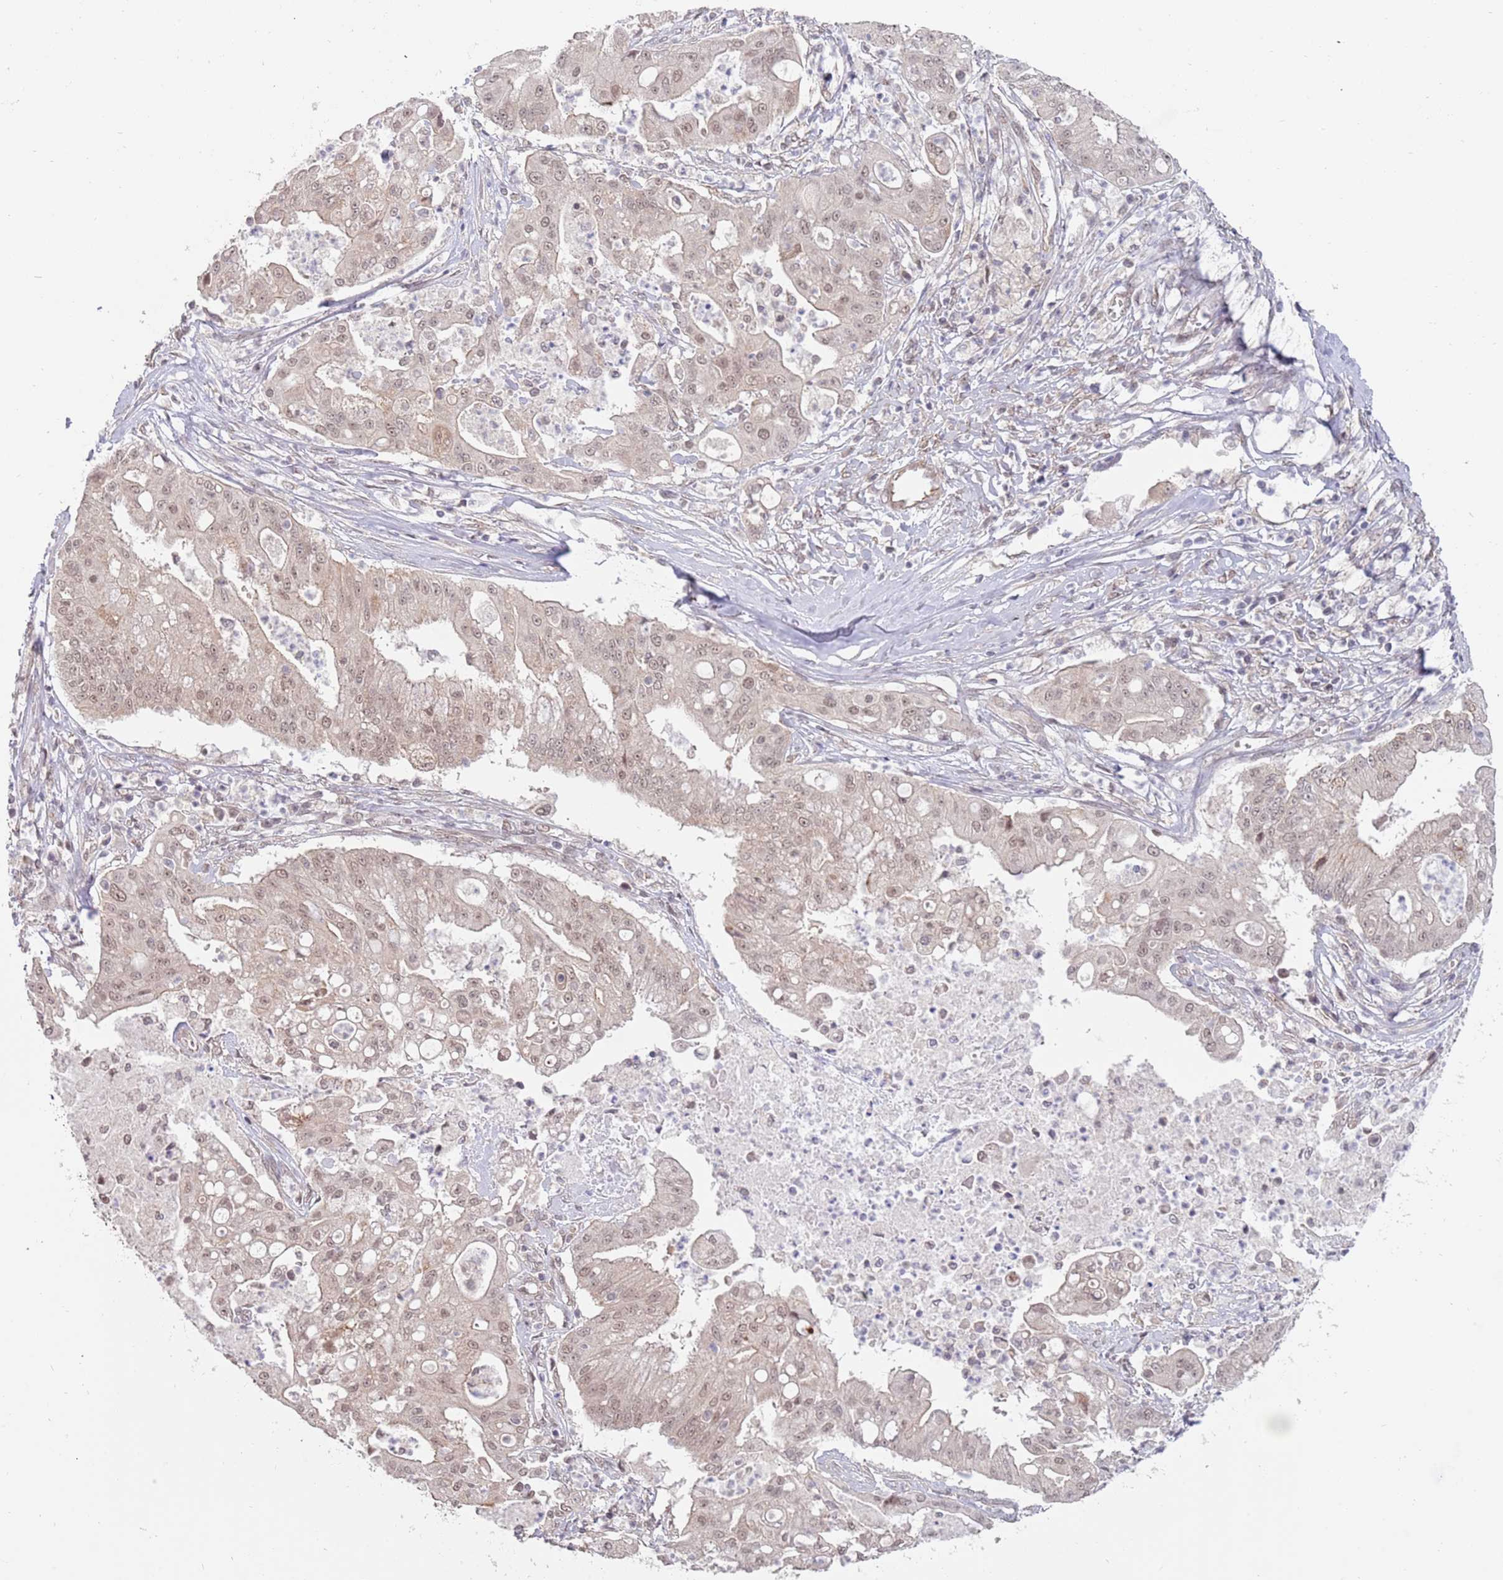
{"staining": {"intensity": "weak", "quantity": ">75%", "location": "cytoplasmic/membranous,nuclear"}, "tissue": "ovarian cancer", "cell_type": "Tumor cells", "image_type": "cancer", "snomed": [{"axis": "morphology", "description": "Cystadenocarcinoma, mucinous, NOS"}, {"axis": "topography", "description": "Ovary"}], "caption": "DAB immunohistochemical staining of human ovarian cancer (mucinous cystadenocarcinoma) exhibits weak cytoplasmic/membranous and nuclear protein positivity in about >75% of tumor cells.", "gene": "UQCC3", "patient": {"sex": "female", "age": 70}}